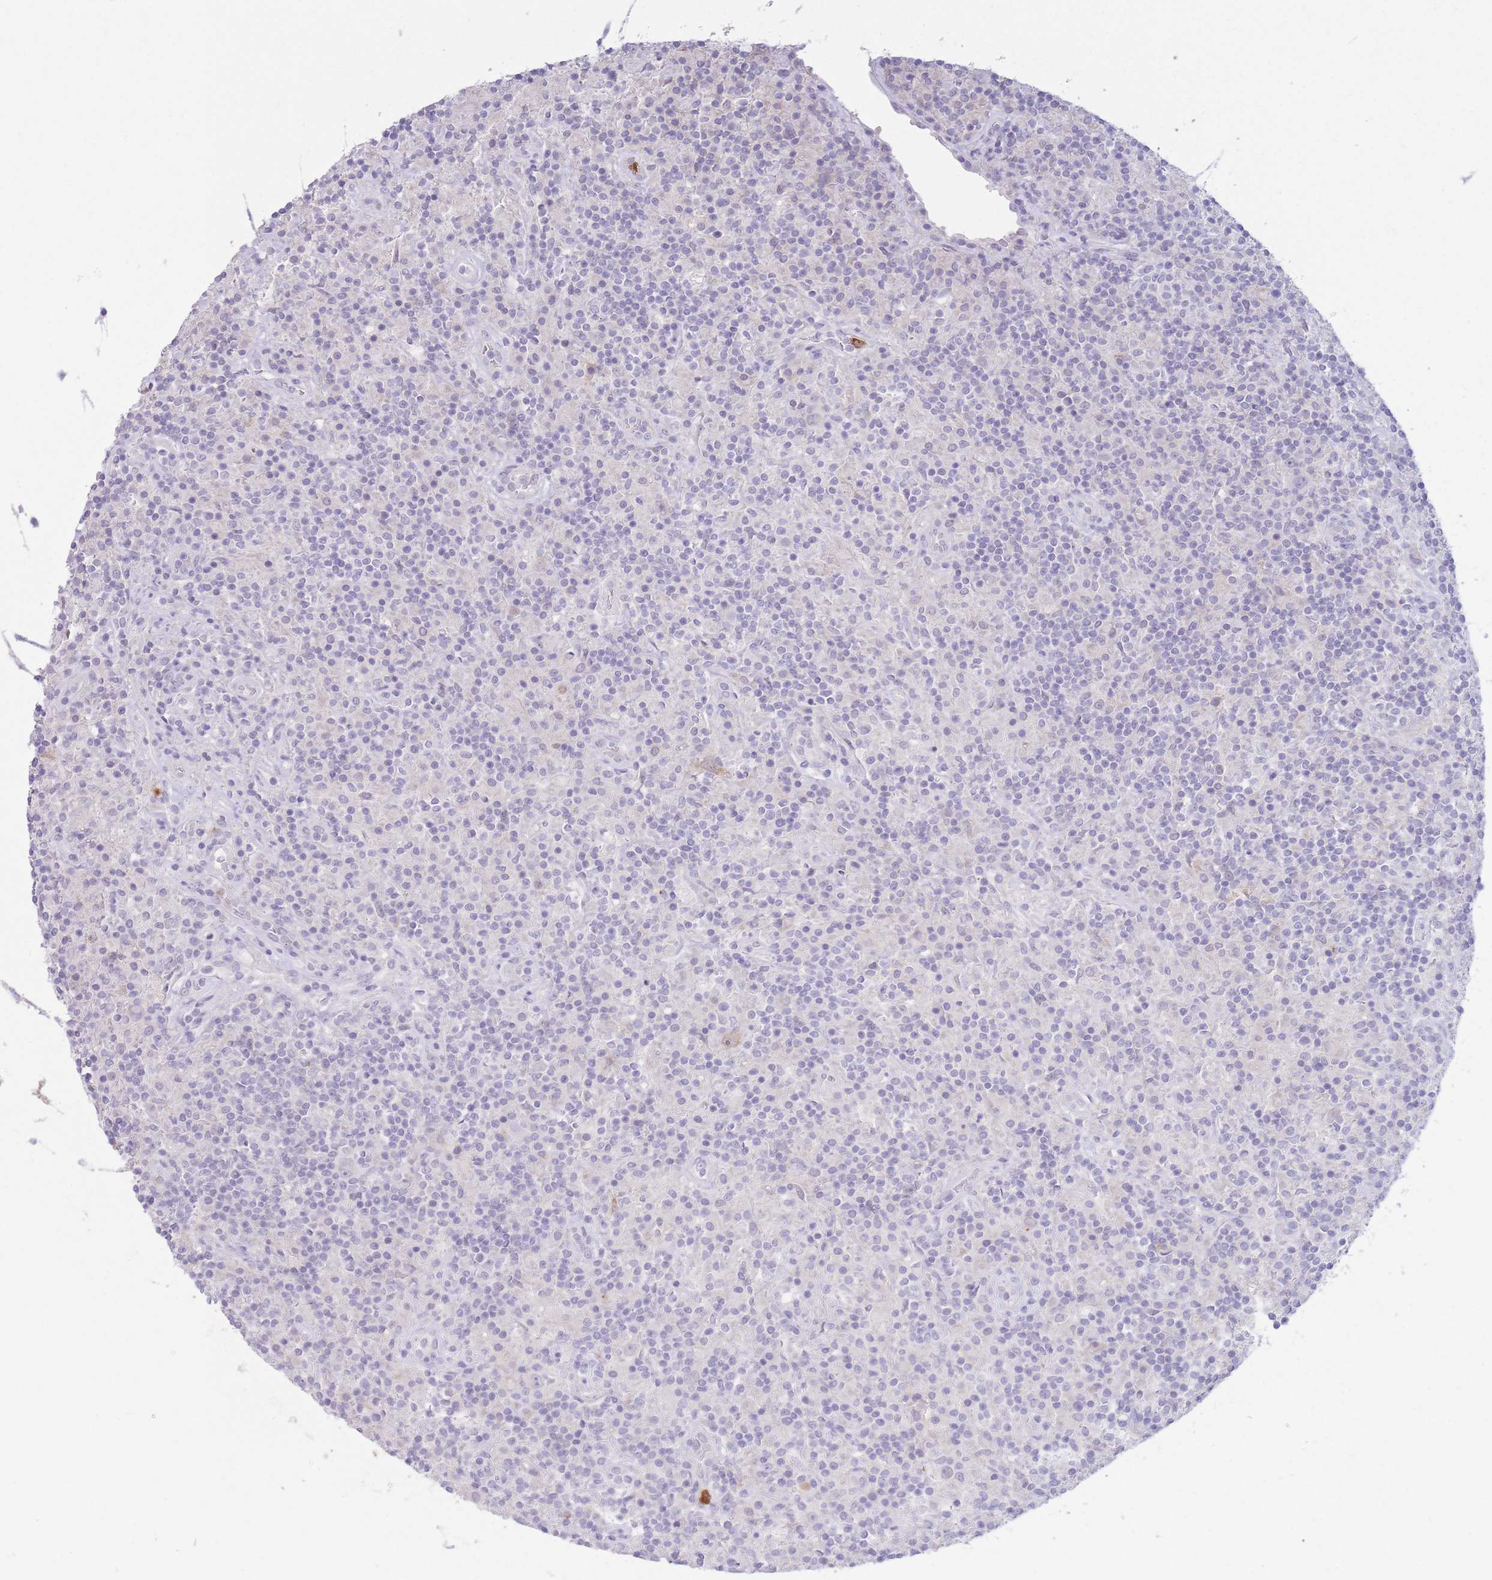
{"staining": {"intensity": "negative", "quantity": "none", "location": "none"}, "tissue": "lymphoma", "cell_type": "Tumor cells", "image_type": "cancer", "snomed": [{"axis": "morphology", "description": "Hodgkin's disease, NOS"}, {"axis": "topography", "description": "Lymph node"}], "caption": "This micrograph is of lymphoma stained with IHC to label a protein in brown with the nuclei are counter-stained blue. There is no expression in tumor cells.", "gene": "LCLAT1", "patient": {"sex": "male", "age": 70}}